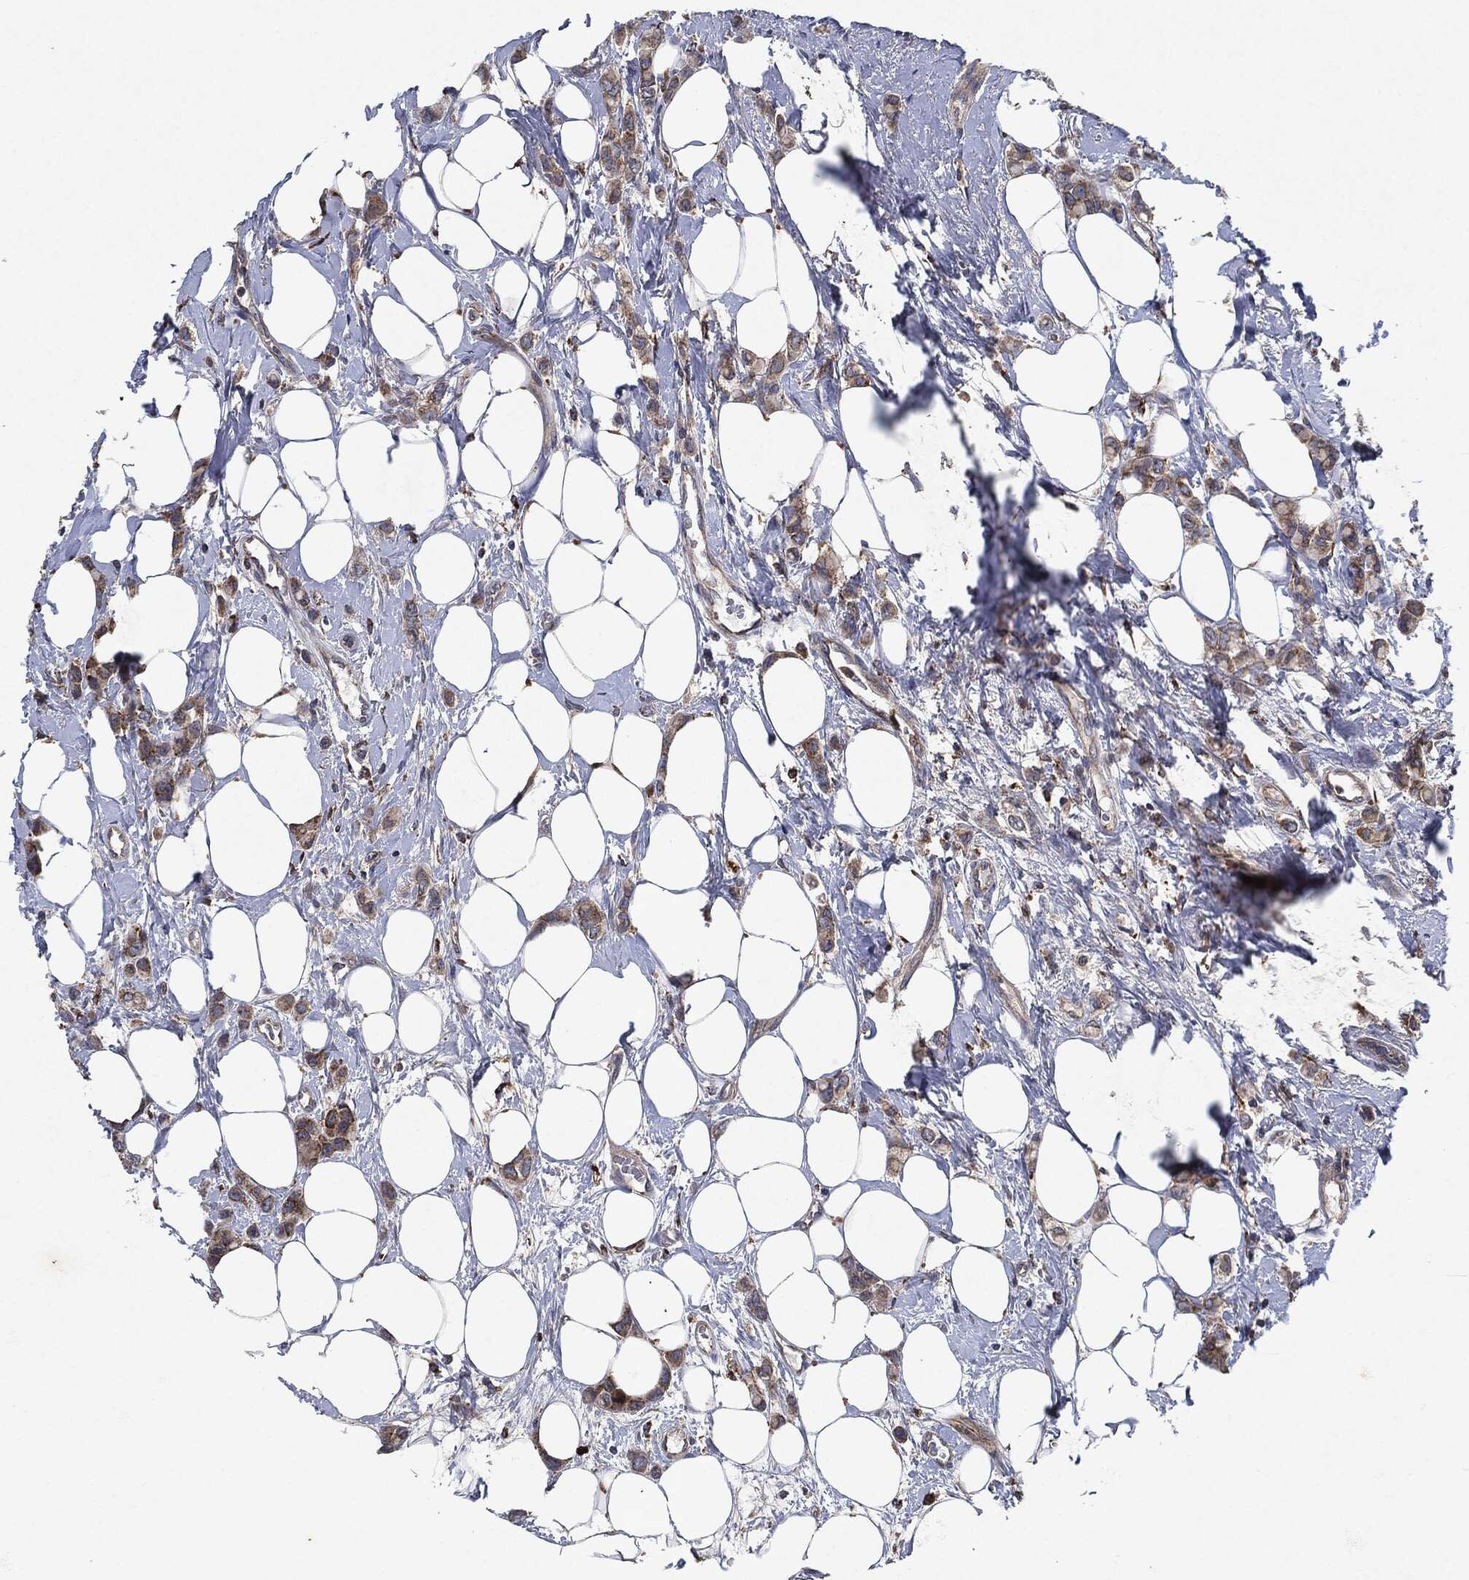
{"staining": {"intensity": "weak", "quantity": "25%-75%", "location": "cytoplasmic/membranous"}, "tissue": "breast cancer", "cell_type": "Tumor cells", "image_type": "cancer", "snomed": [{"axis": "morphology", "description": "Lobular carcinoma"}, {"axis": "topography", "description": "Breast"}], "caption": "DAB (3,3'-diaminobenzidine) immunohistochemical staining of lobular carcinoma (breast) exhibits weak cytoplasmic/membranous protein positivity in about 25%-75% of tumor cells.", "gene": "SLC31A2", "patient": {"sex": "female", "age": 66}}